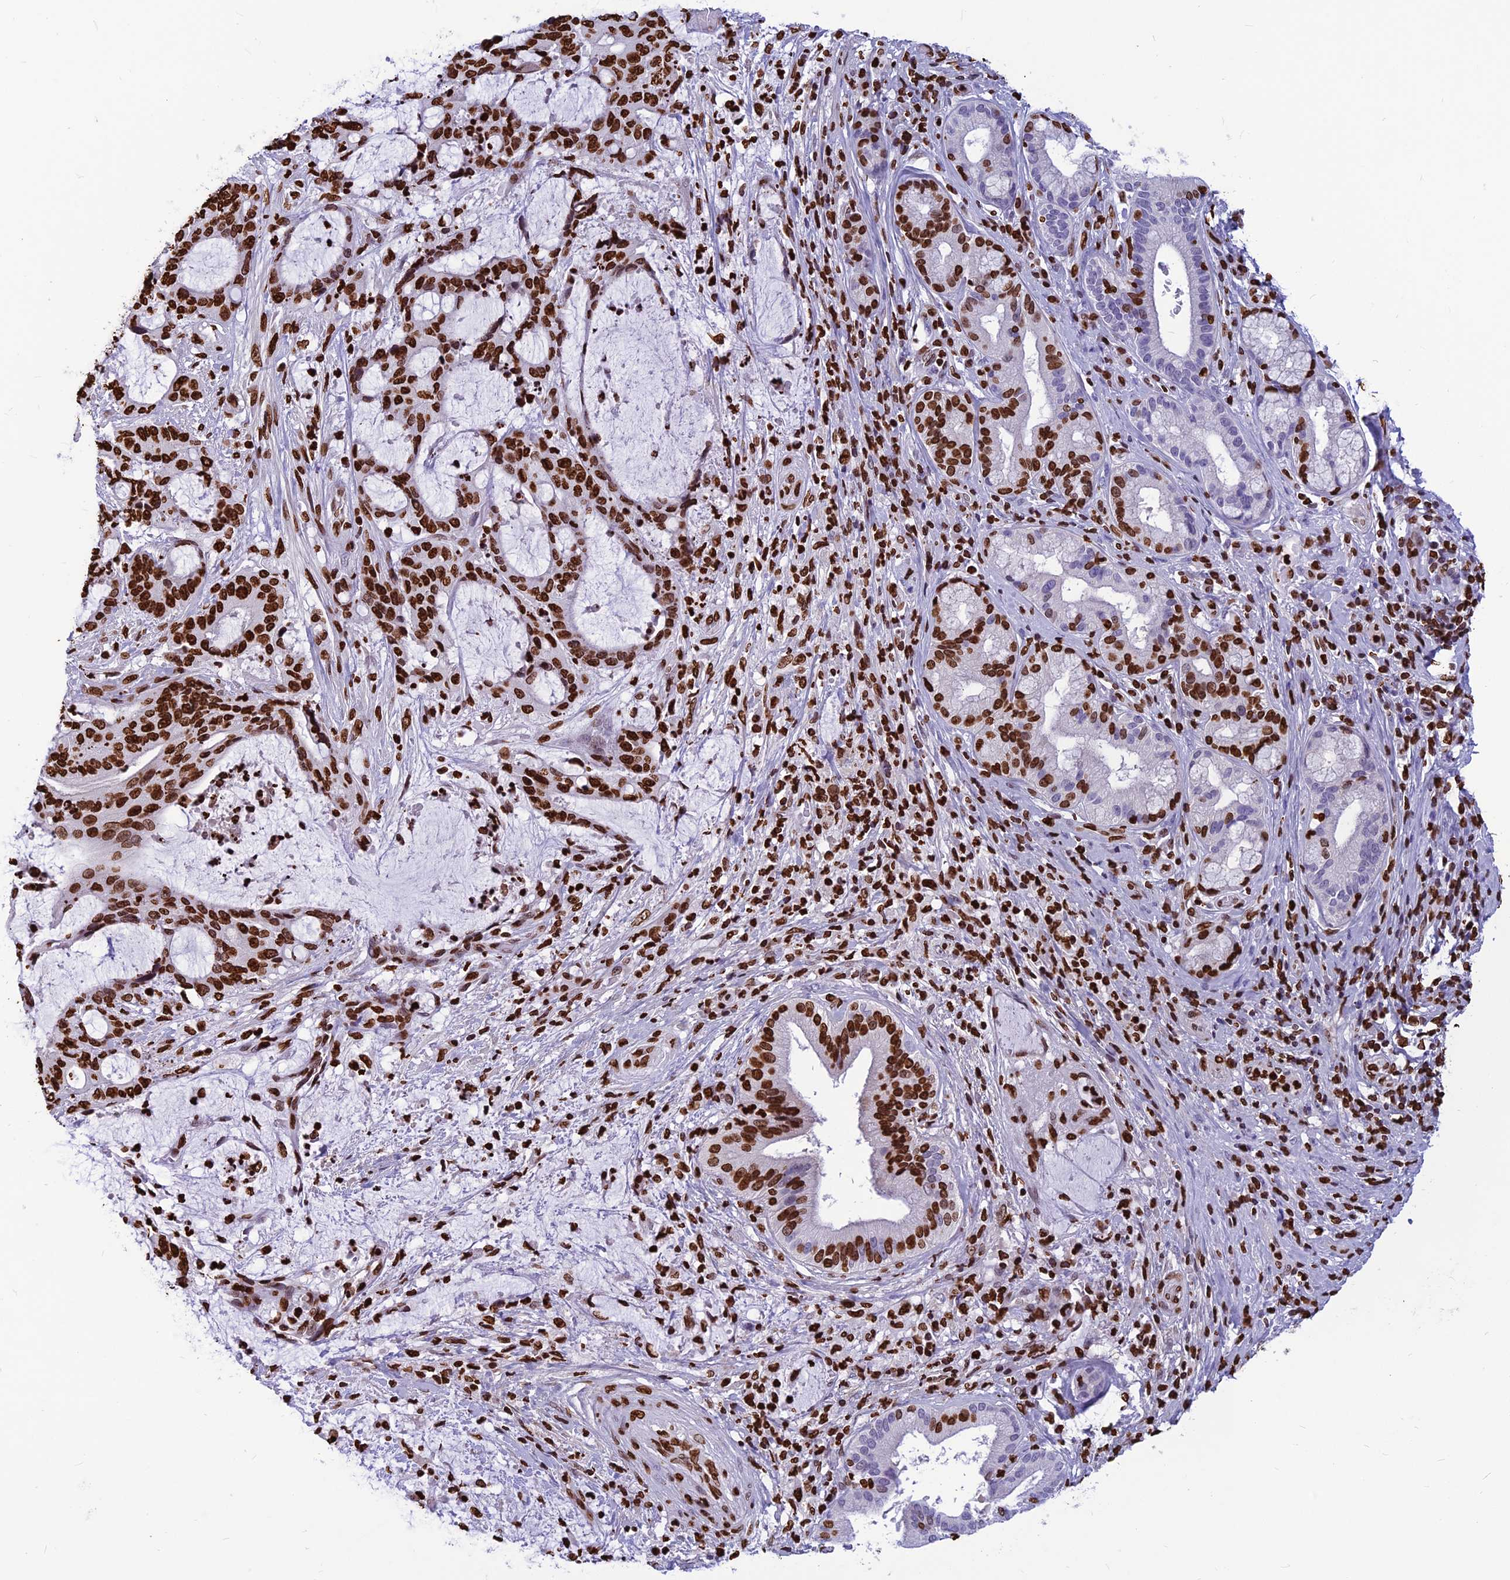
{"staining": {"intensity": "strong", "quantity": ">75%", "location": "nuclear"}, "tissue": "liver cancer", "cell_type": "Tumor cells", "image_type": "cancer", "snomed": [{"axis": "morphology", "description": "Normal tissue, NOS"}, {"axis": "morphology", "description": "Cholangiocarcinoma"}, {"axis": "topography", "description": "Liver"}, {"axis": "topography", "description": "Peripheral nerve tissue"}], "caption": "High-magnification brightfield microscopy of liver cancer (cholangiocarcinoma) stained with DAB (brown) and counterstained with hematoxylin (blue). tumor cells exhibit strong nuclear expression is seen in about>75% of cells. The staining was performed using DAB (3,3'-diaminobenzidine), with brown indicating positive protein expression. Nuclei are stained blue with hematoxylin.", "gene": "AKAP17A", "patient": {"sex": "female", "age": 73}}